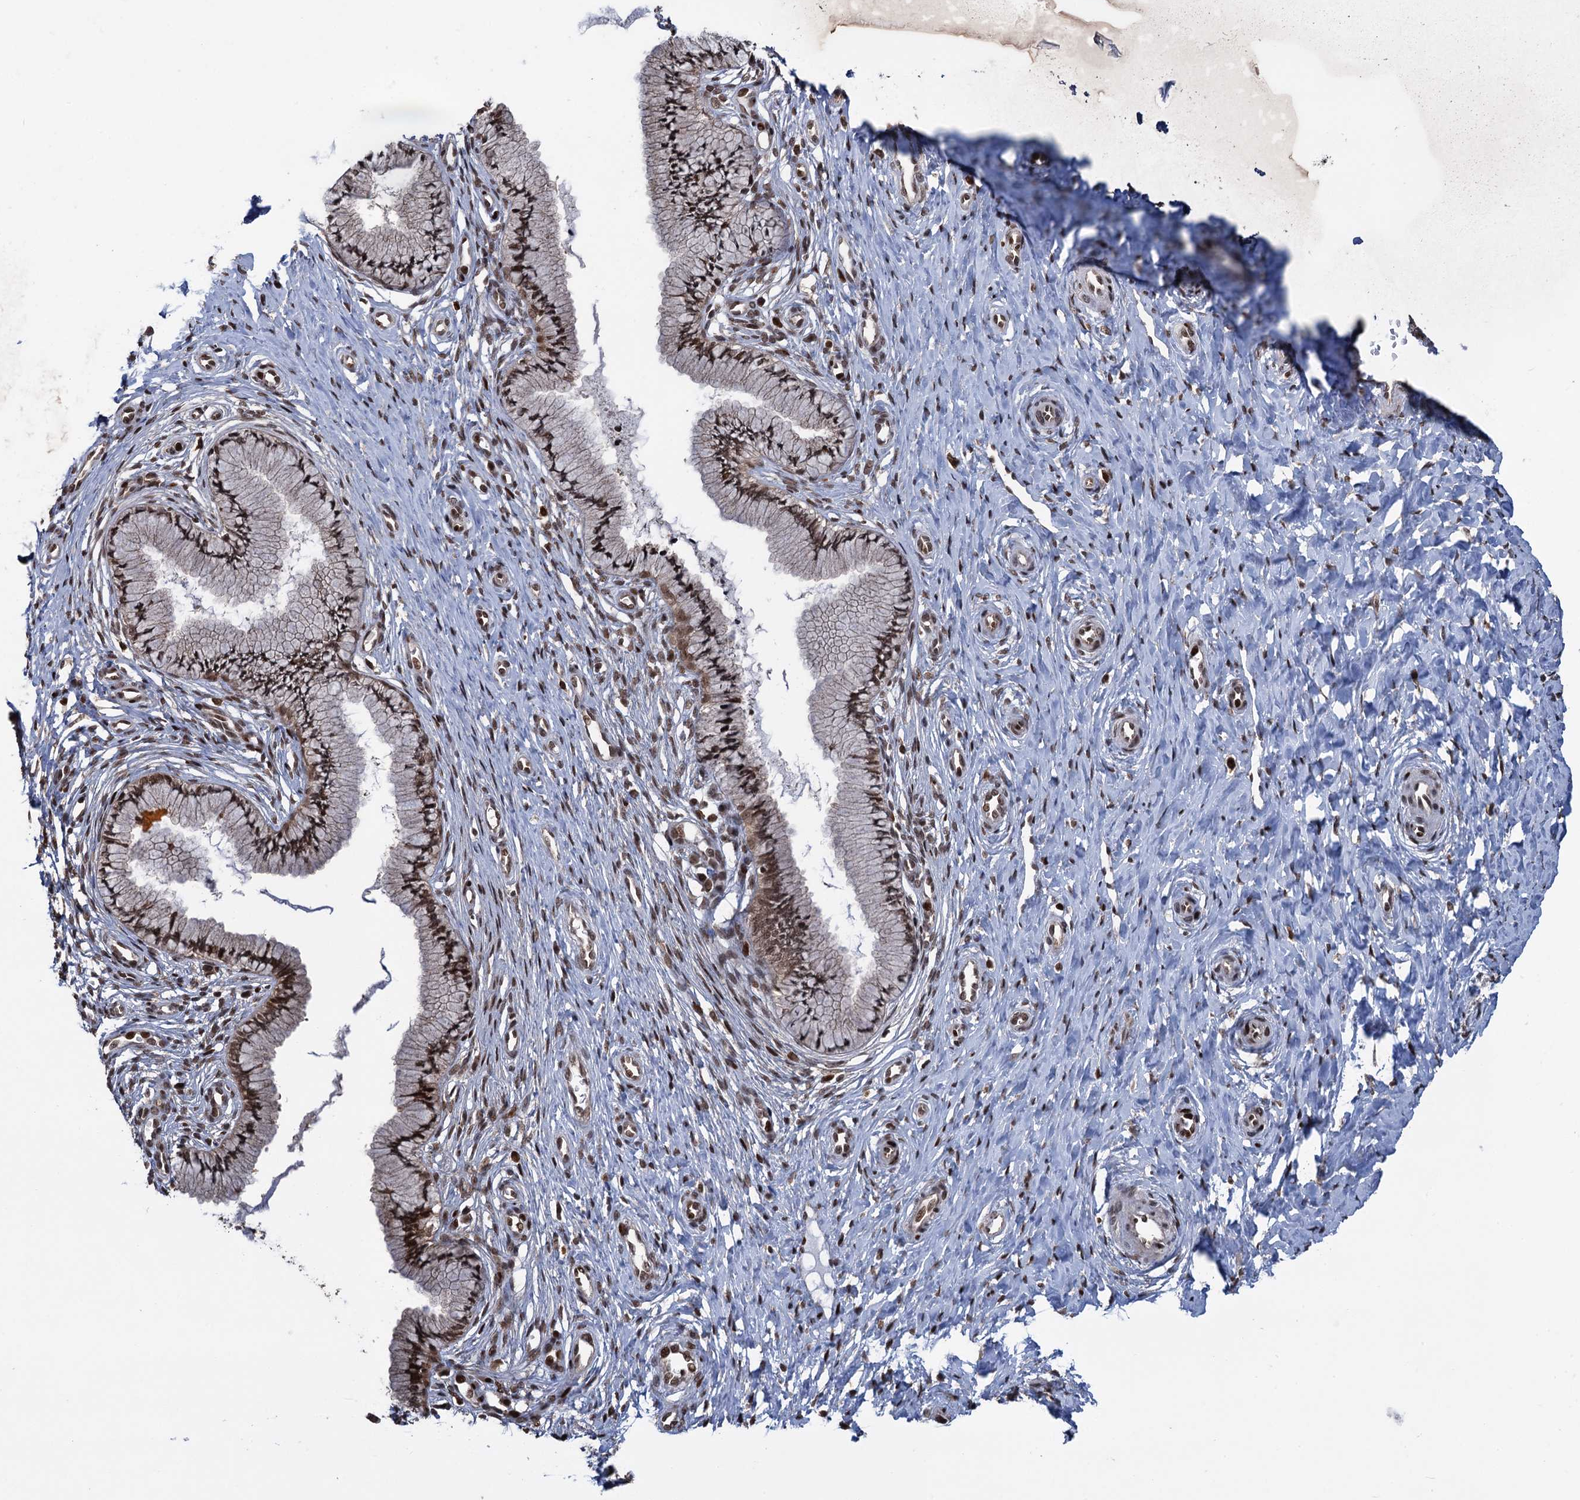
{"staining": {"intensity": "strong", "quantity": ">75%", "location": "nuclear"}, "tissue": "cervix", "cell_type": "Glandular cells", "image_type": "normal", "snomed": [{"axis": "morphology", "description": "Normal tissue, NOS"}, {"axis": "topography", "description": "Cervix"}], "caption": "This photomicrograph displays immunohistochemistry (IHC) staining of unremarkable human cervix, with high strong nuclear staining in about >75% of glandular cells.", "gene": "ZNF169", "patient": {"sex": "female", "age": 36}}